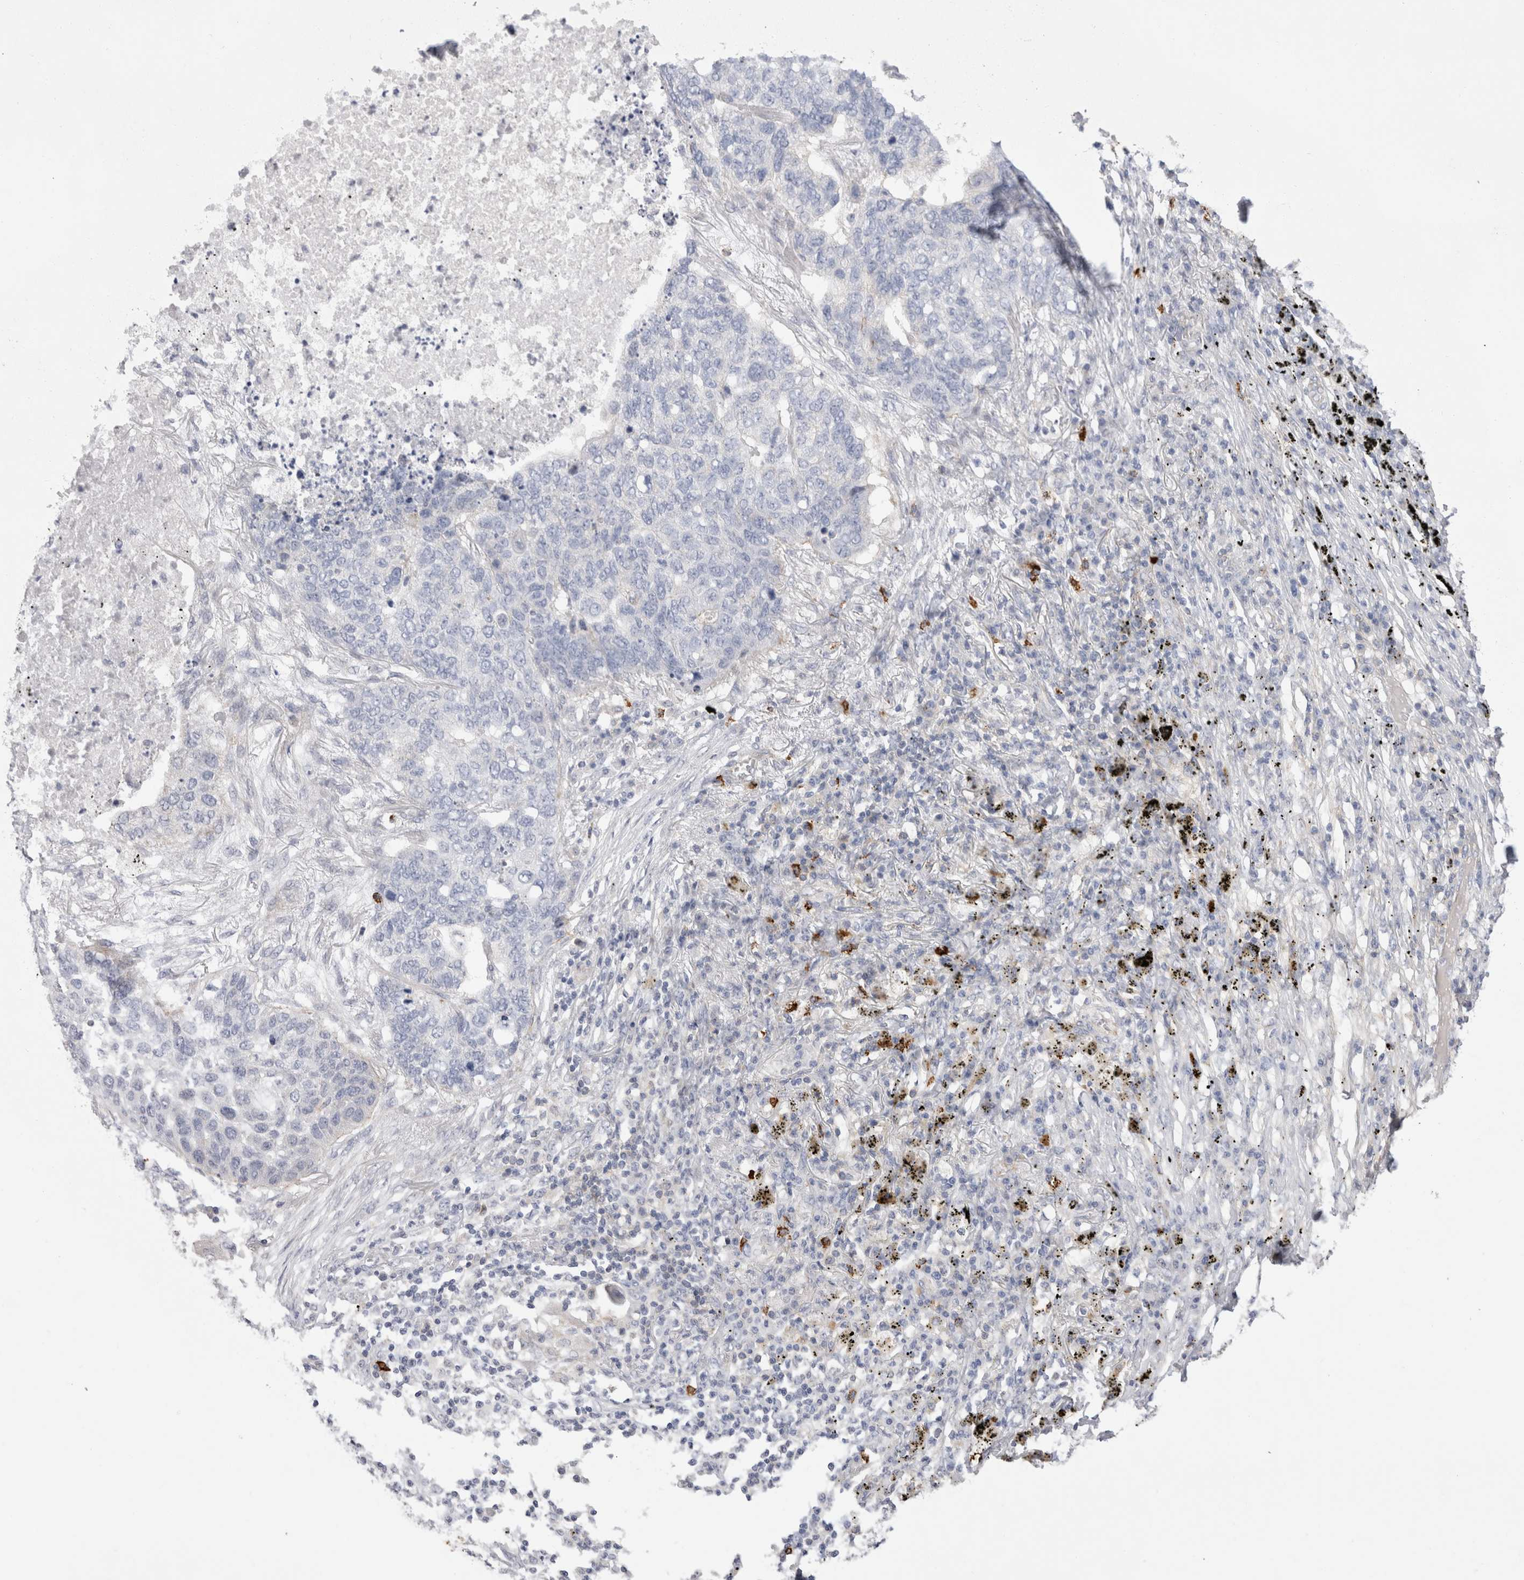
{"staining": {"intensity": "negative", "quantity": "none", "location": "none"}, "tissue": "lung cancer", "cell_type": "Tumor cells", "image_type": "cancer", "snomed": [{"axis": "morphology", "description": "Squamous cell carcinoma, NOS"}, {"axis": "topography", "description": "Lung"}], "caption": "Human lung cancer stained for a protein using immunohistochemistry (IHC) displays no positivity in tumor cells.", "gene": "SPINK2", "patient": {"sex": "female", "age": 63}}